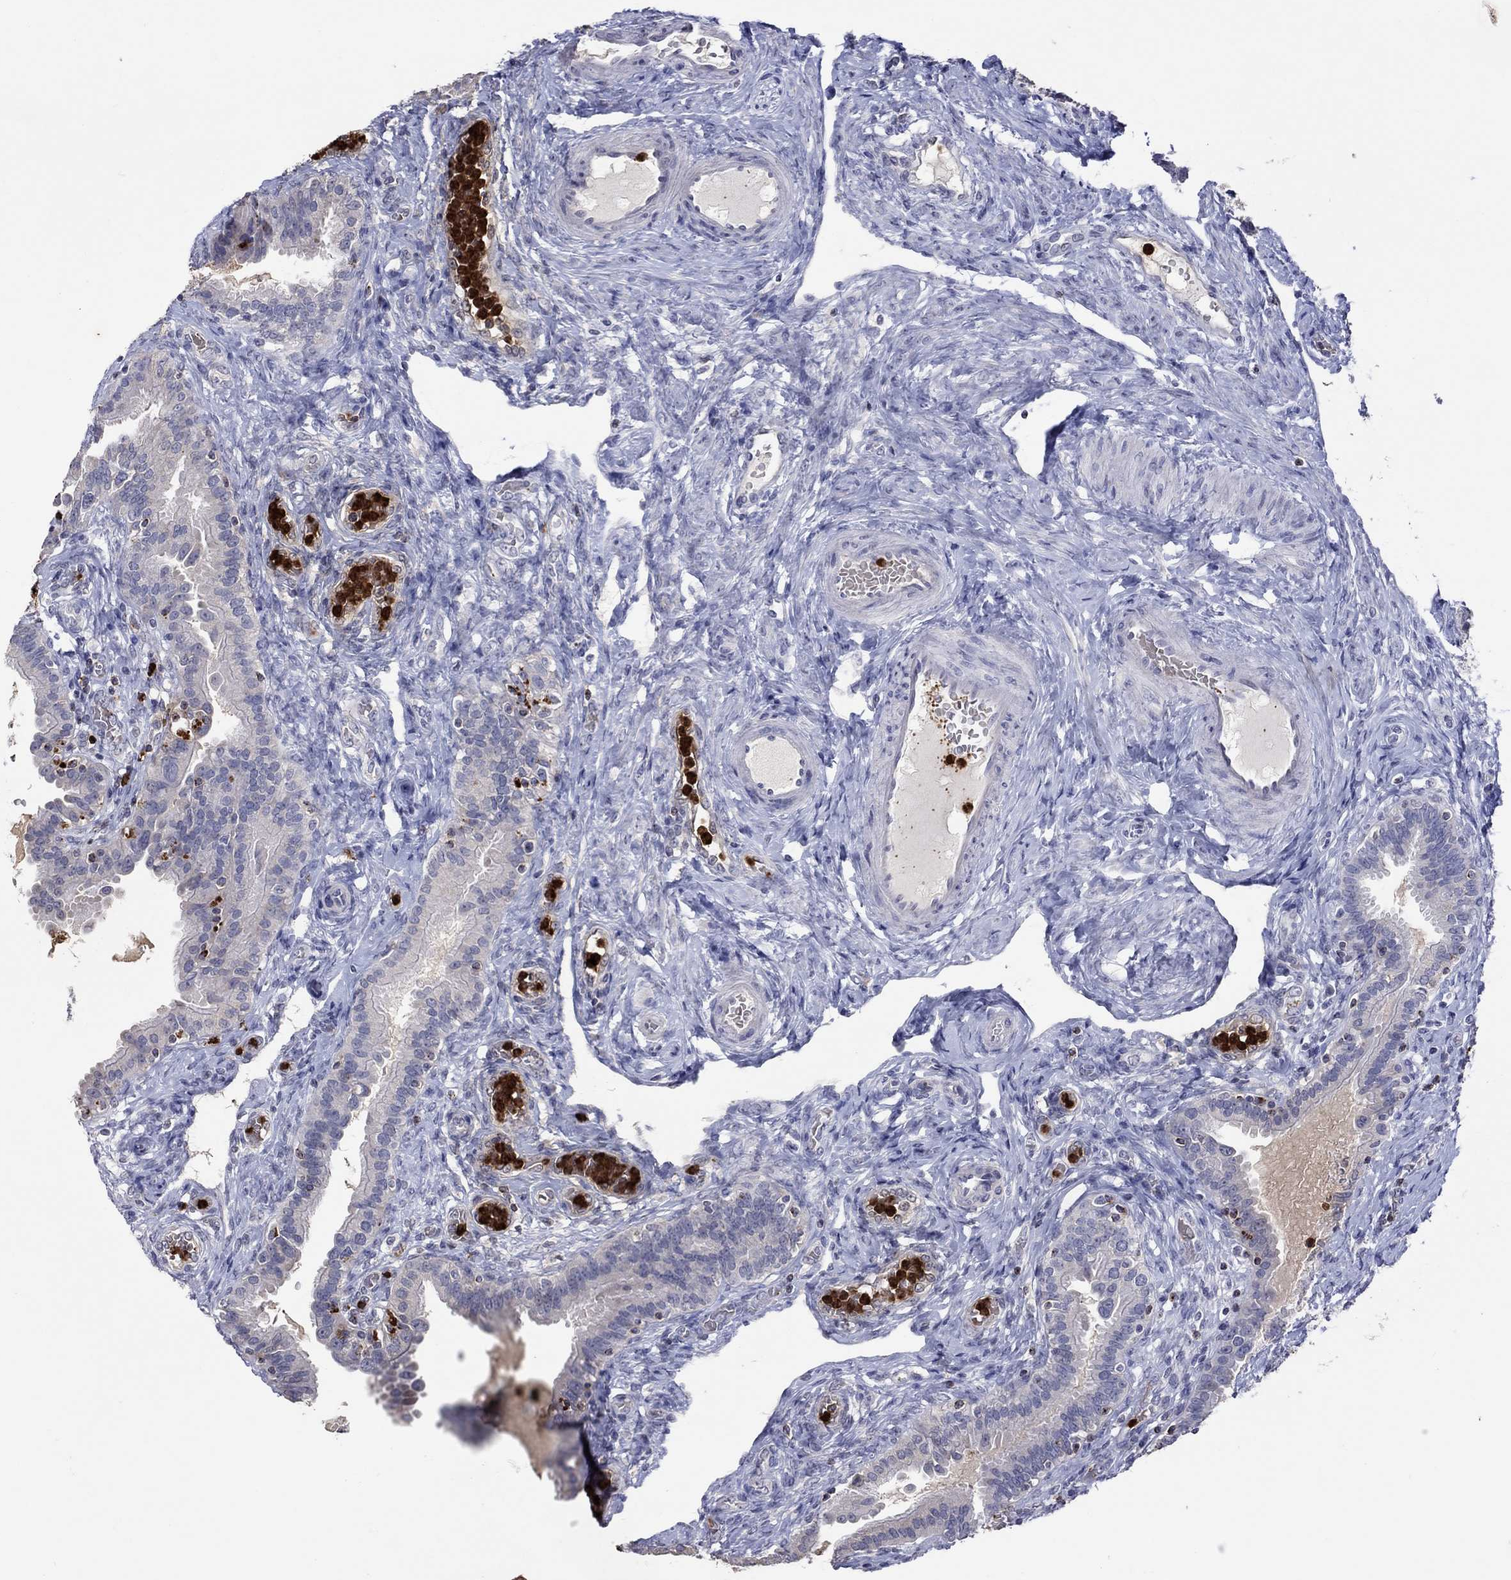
{"staining": {"intensity": "negative", "quantity": "none", "location": "none"}, "tissue": "fallopian tube", "cell_type": "Glandular cells", "image_type": "normal", "snomed": [{"axis": "morphology", "description": "Normal tissue, NOS"}, {"axis": "topography", "description": "Fallopian tube"}, {"axis": "topography", "description": "Ovary"}], "caption": "High power microscopy photomicrograph of an IHC micrograph of normal fallopian tube, revealing no significant expression in glandular cells.", "gene": "CCL5", "patient": {"sex": "female", "age": 41}}